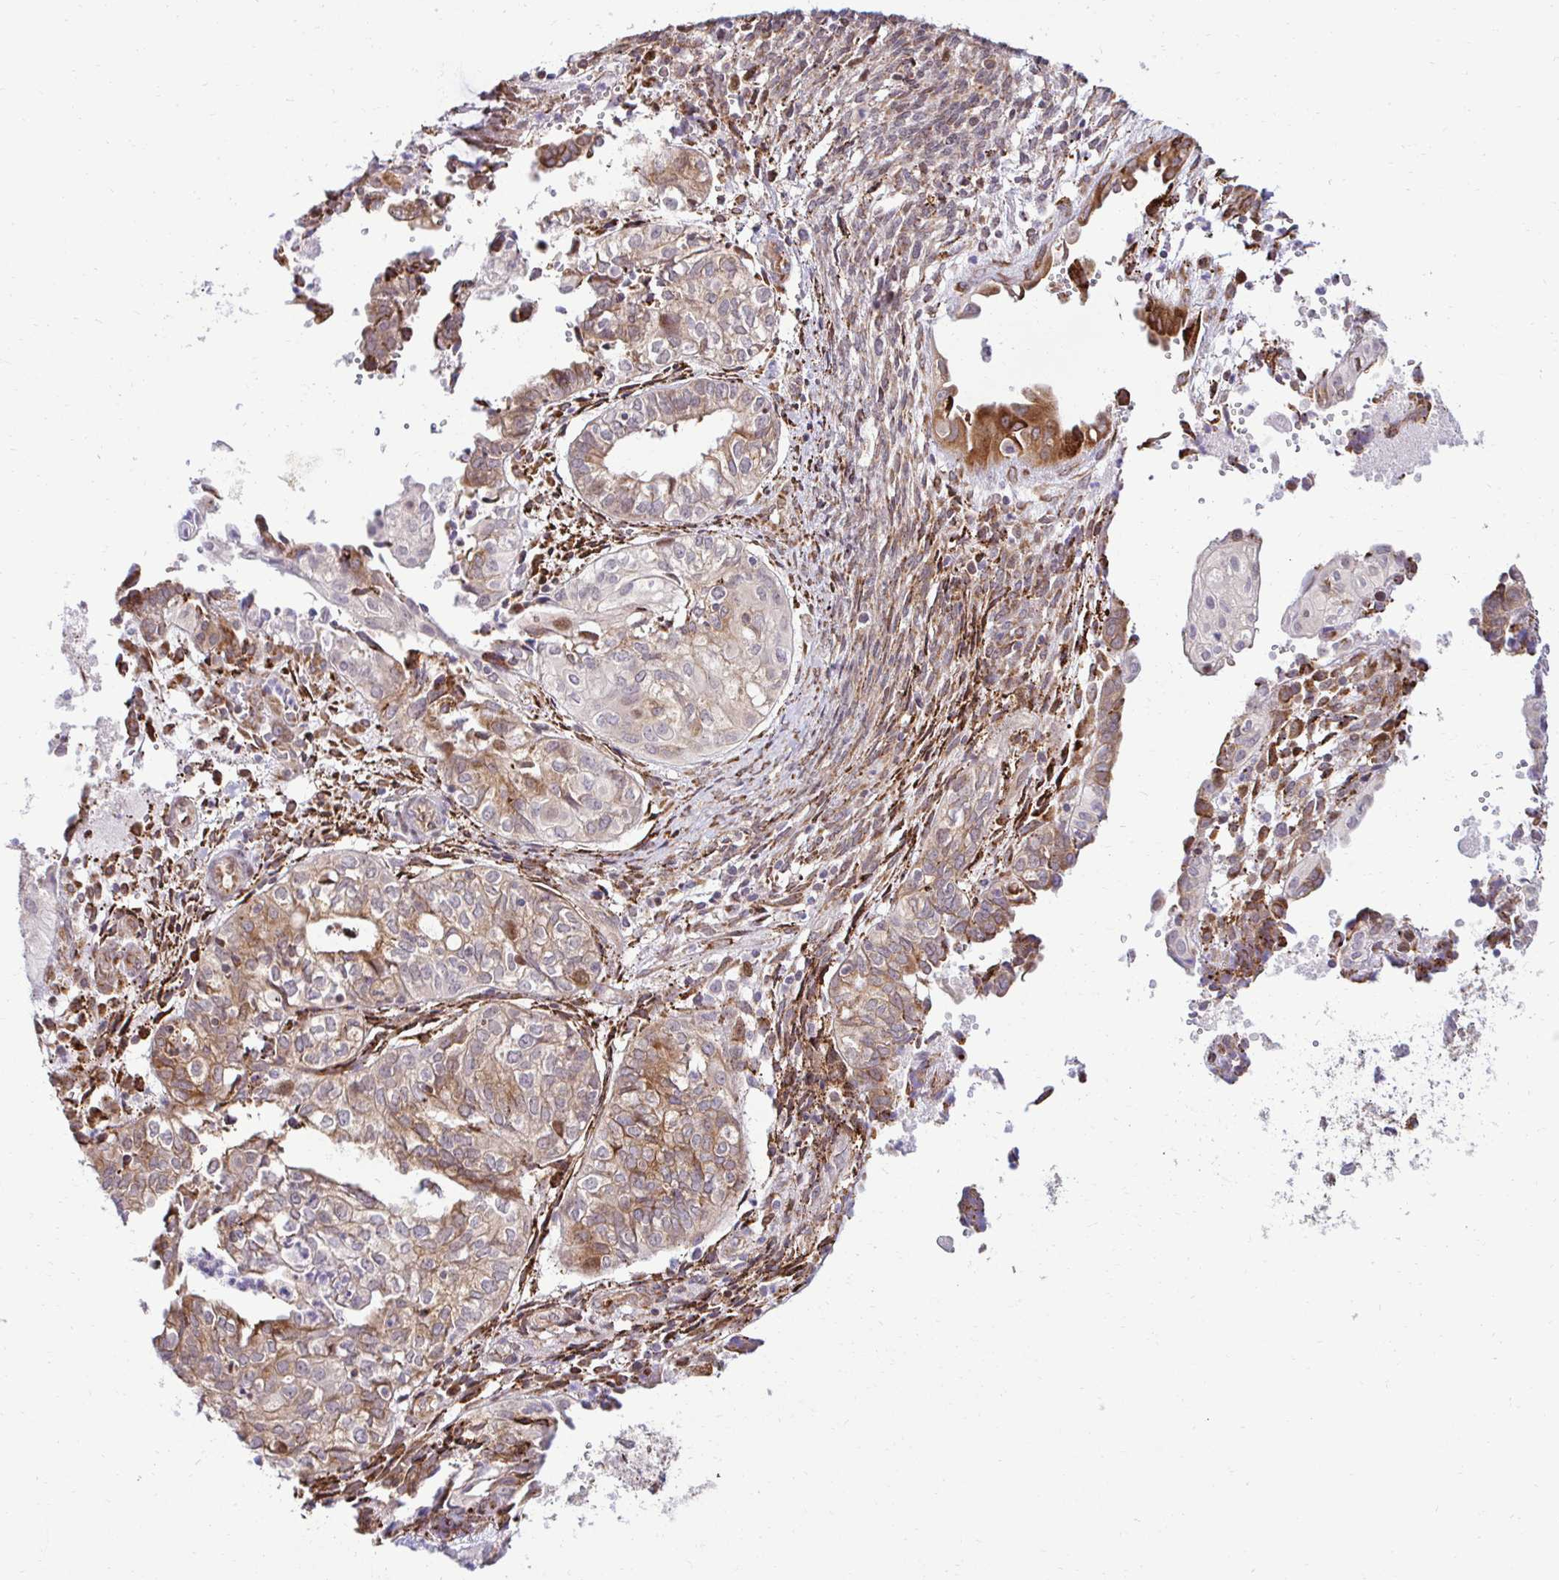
{"staining": {"intensity": "moderate", "quantity": "25%-75%", "location": "cytoplasmic/membranous"}, "tissue": "ovarian cancer", "cell_type": "Tumor cells", "image_type": "cancer", "snomed": [{"axis": "morphology", "description": "Carcinoma, endometroid"}, {"axis": "topography", "description": "Ovary"}], "caption": "Ovarian endometroid carcinoma stained for a protein (brown) exhibits moderate cytoplasmic/membranous positive expression in approximately 25%-75% of tumor cells.", "gene": "HPS1", "patient": {"sex": "female", "age": 64}}